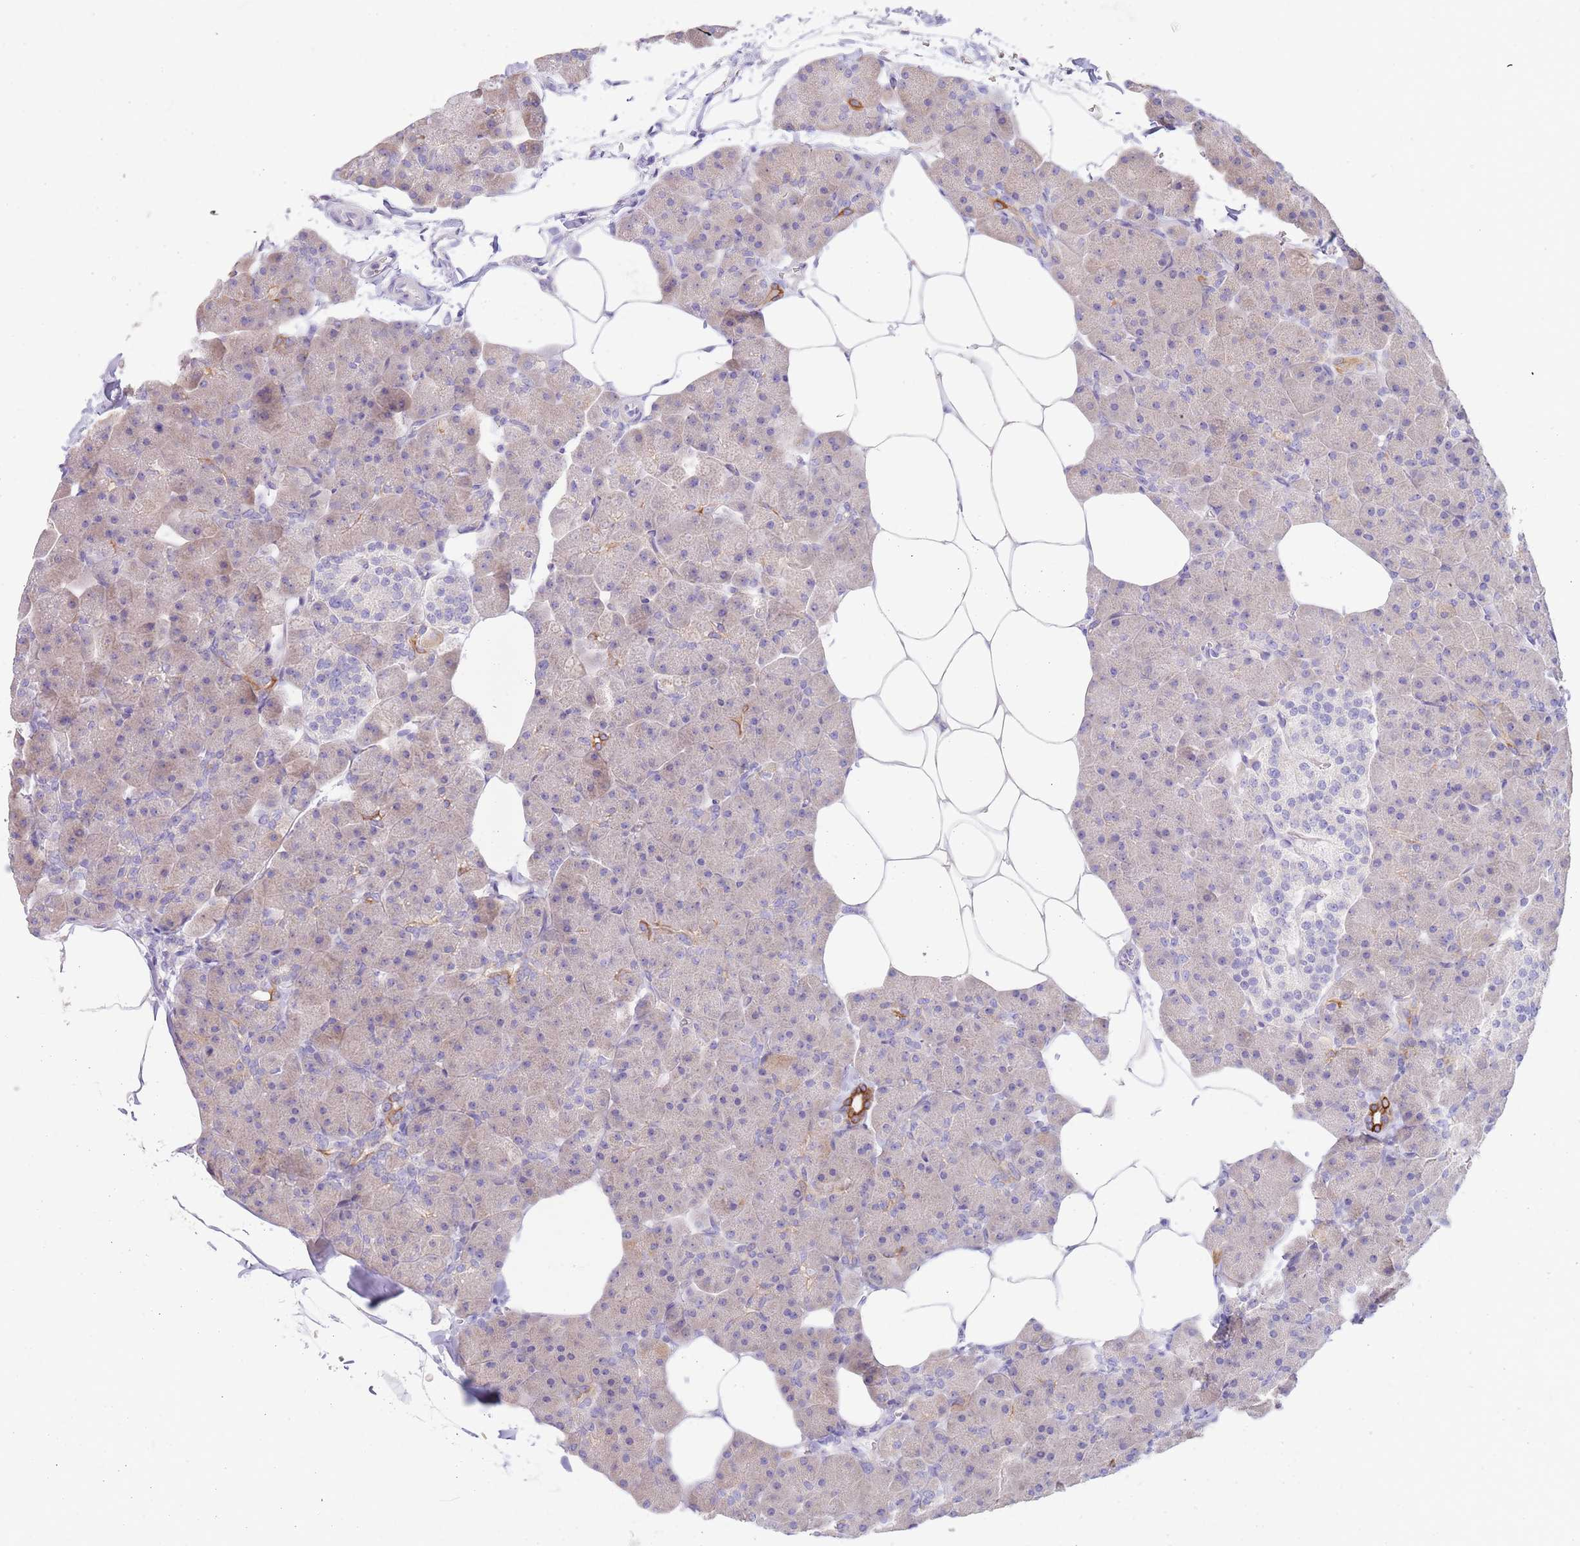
{"staining": {"intensity": "strong", "quantity": "<25%", "location": "cytoplasmic/membranous"}, "tissue": "pancreas", "cell_type": "Exocrine glandular cells", "image_type": "normal", "snomed": [{"axis": "morphology", "description": "Normal tissue, NOS"}, {"axis": "topography", "description": "Pancreas"}], "caption": "Immunohistochemical staining of unremarkable human pancreas reveals <25% levels of strong cytoplasmic/membranous protein staining in approximately <25% of exocrine glandular cells.", "gene": "CCDC149", "patient": {"sex": "male", "age": 35}}